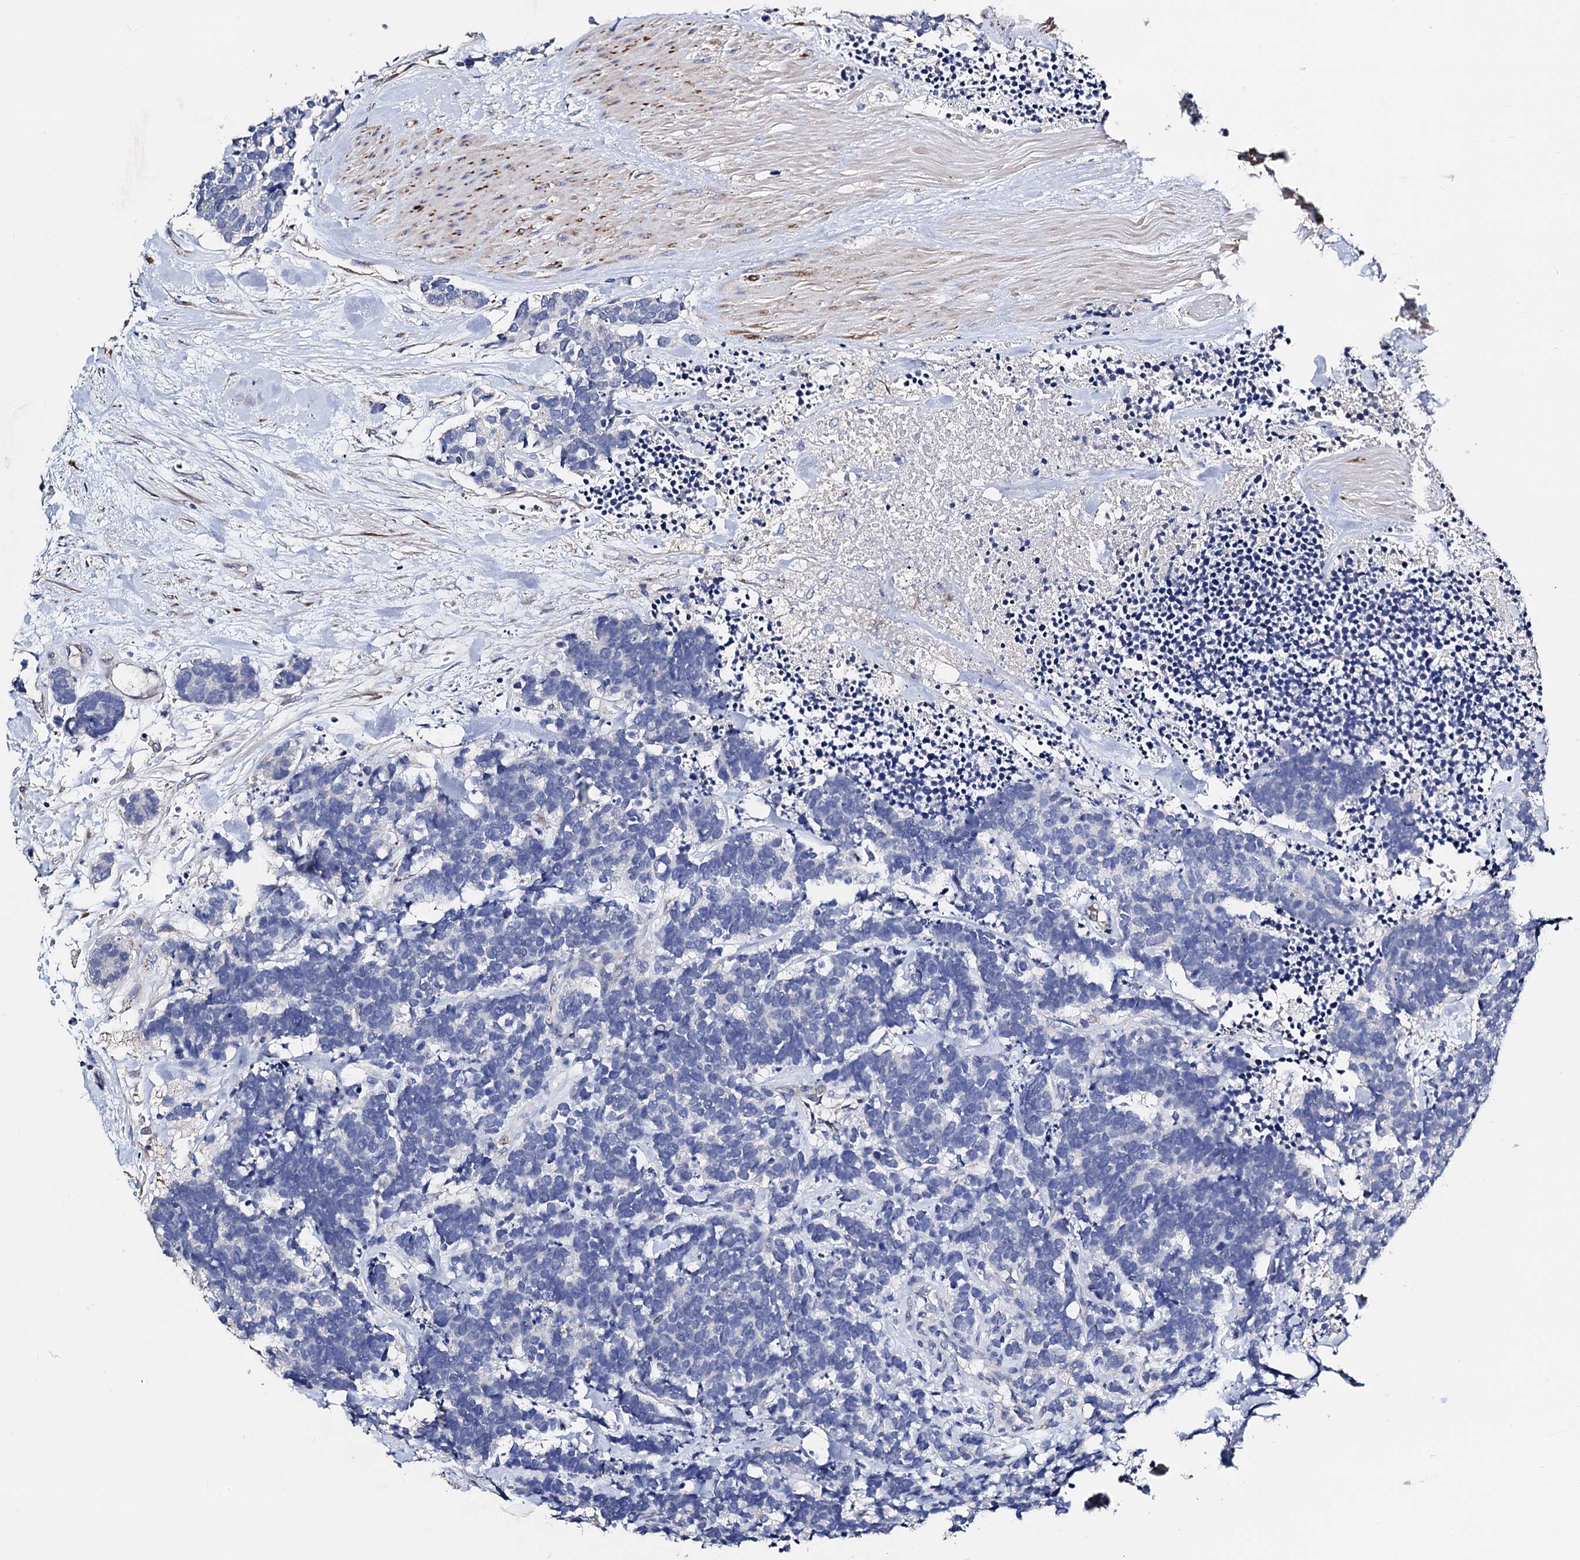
{"staining": {"intensity": "negative", "quantity": "none", "location": "none"}, "tissue": "carcinoid", "cell_type": "Tumor cells", "image_type": "cancer", "snomed": [{"axis": "morphology", "description": "Carcinoma, NOS"}, {"axis": "morphology", "description": "Carcinoid, malignant, NOS"}, {"axis": "topography", "description": "Urinary bladder"}], "caption": "Micrograph shows no protein positivity in tumor cells of carcinoid tissue.", "gene": "FREM3", "patient": {"sex": "male", "age": 57}}